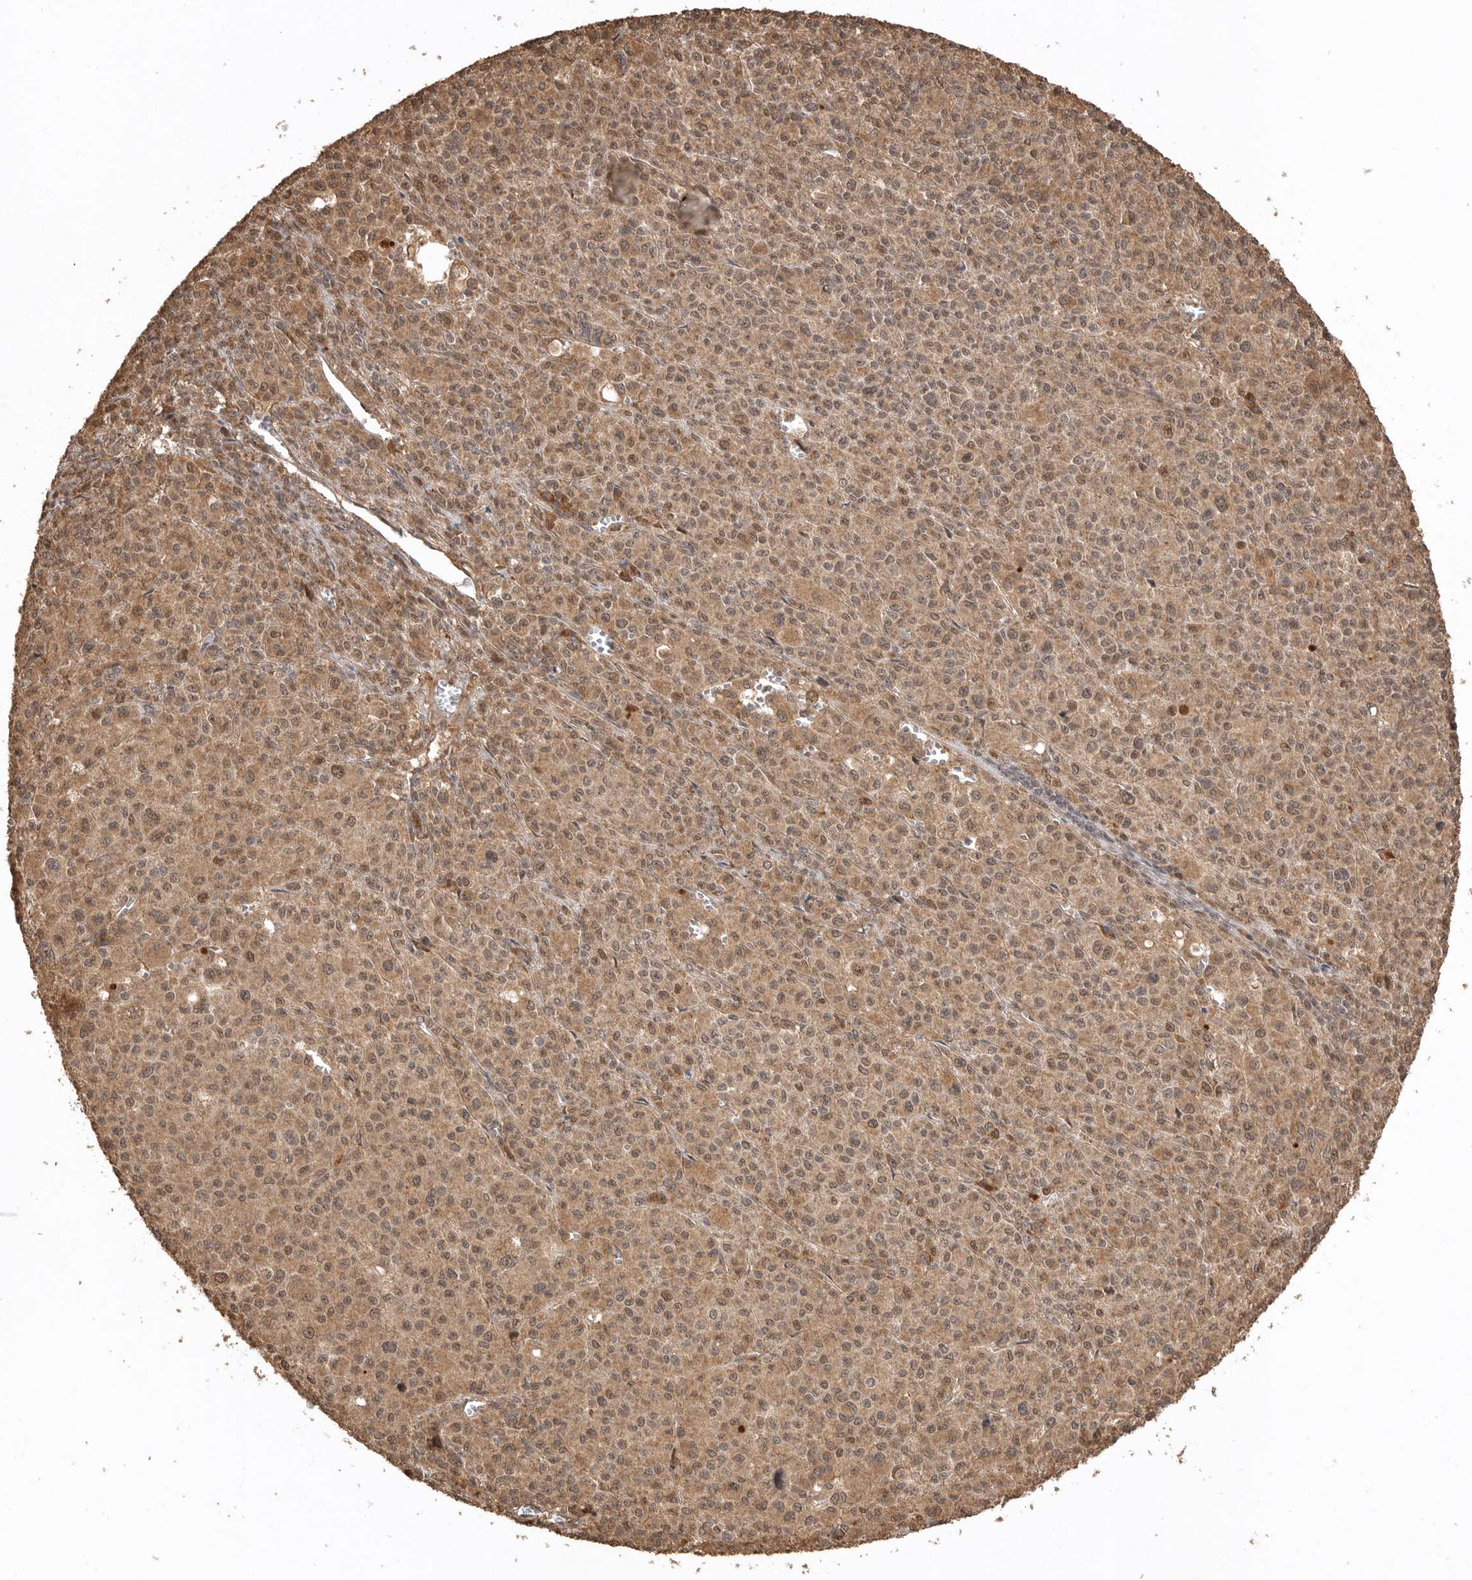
{"staining": {"intensity": "moderate", "quantity": ">75%", "location": "cytoplasmic/membranous"}, "tissue": "melanoma", "cell_type": "Tumor cells", "image_type": "cancer", "snomed": [{"axis": "morphology", "description": "Malignant melanoma, Metastatic site"}, {"axis": "topography", "description": "Skin"}], "caption": "Immunohistochemistry (IHC) (DAB (3,3'-diaminobenzidine)) staining of human melanoma reveals moderate cytoplasmic/membranous protein positivity in about >75% of tumor cells.", "gene": "BOC", "patient": {"sex": "female", "age": 74}}